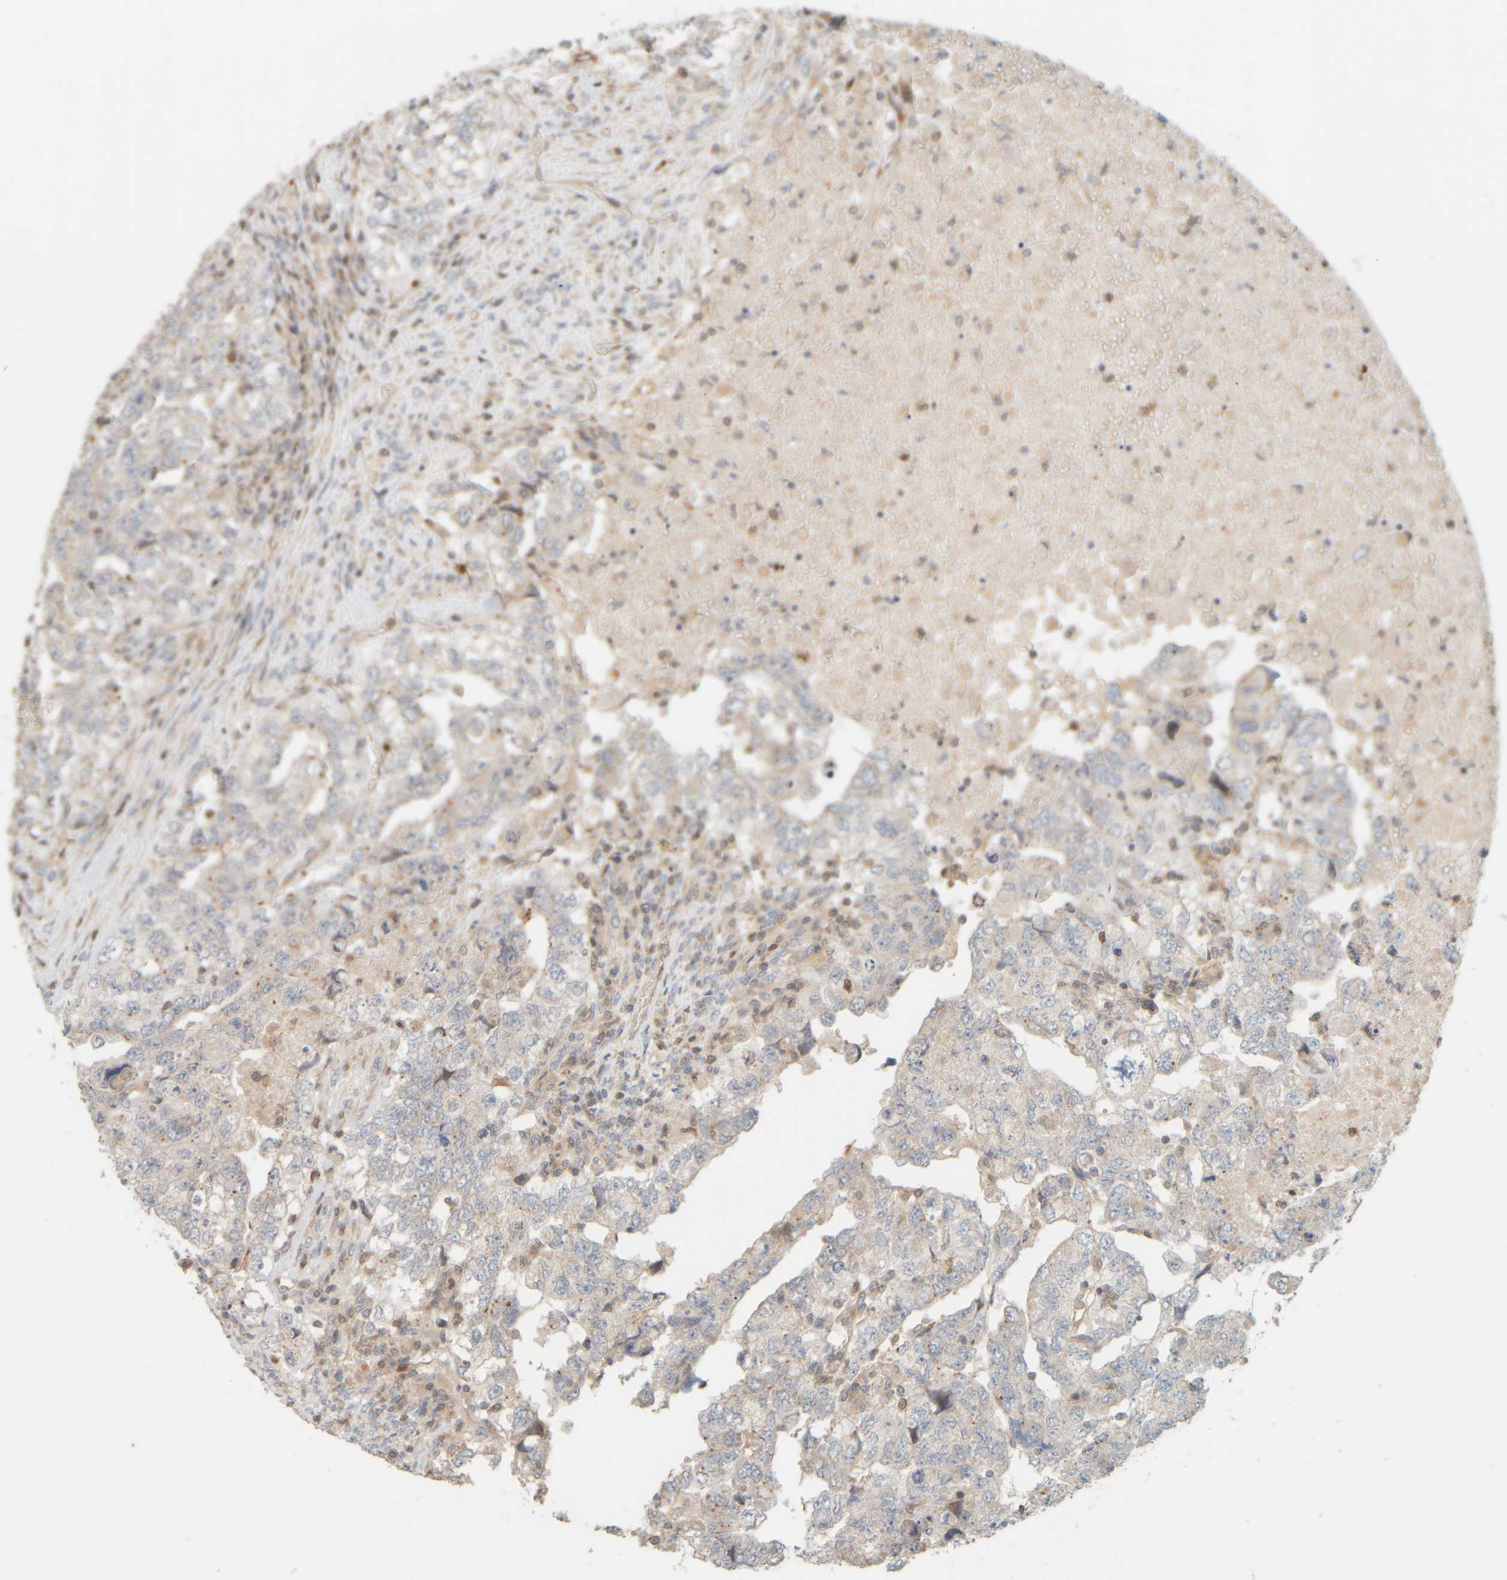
{"staining": {"intensity": "weak", "quantity": "<25%", "location": "cytoplasmic/membranous"}, "tissue": "testis cancer", "cell_type": "Tumor cells", "image_type": "cancer", "snomed": [{"axis": "morphology", "description": "Carcinoma, Embryonal, NOS"}, {"axis": "topography", "description": "Testis"}], "caption": "DAB immunohistochemical staining of embryonal carcinoma (testis) exhibits no significant positivity in tumor cells. (DAB (3,3'-diaminobenzidine) immunohistochemistry (IHC), high magnification).", "gene": "PTGES3L-AARSD1", "patient": {"sex": "male", "age": 36}}